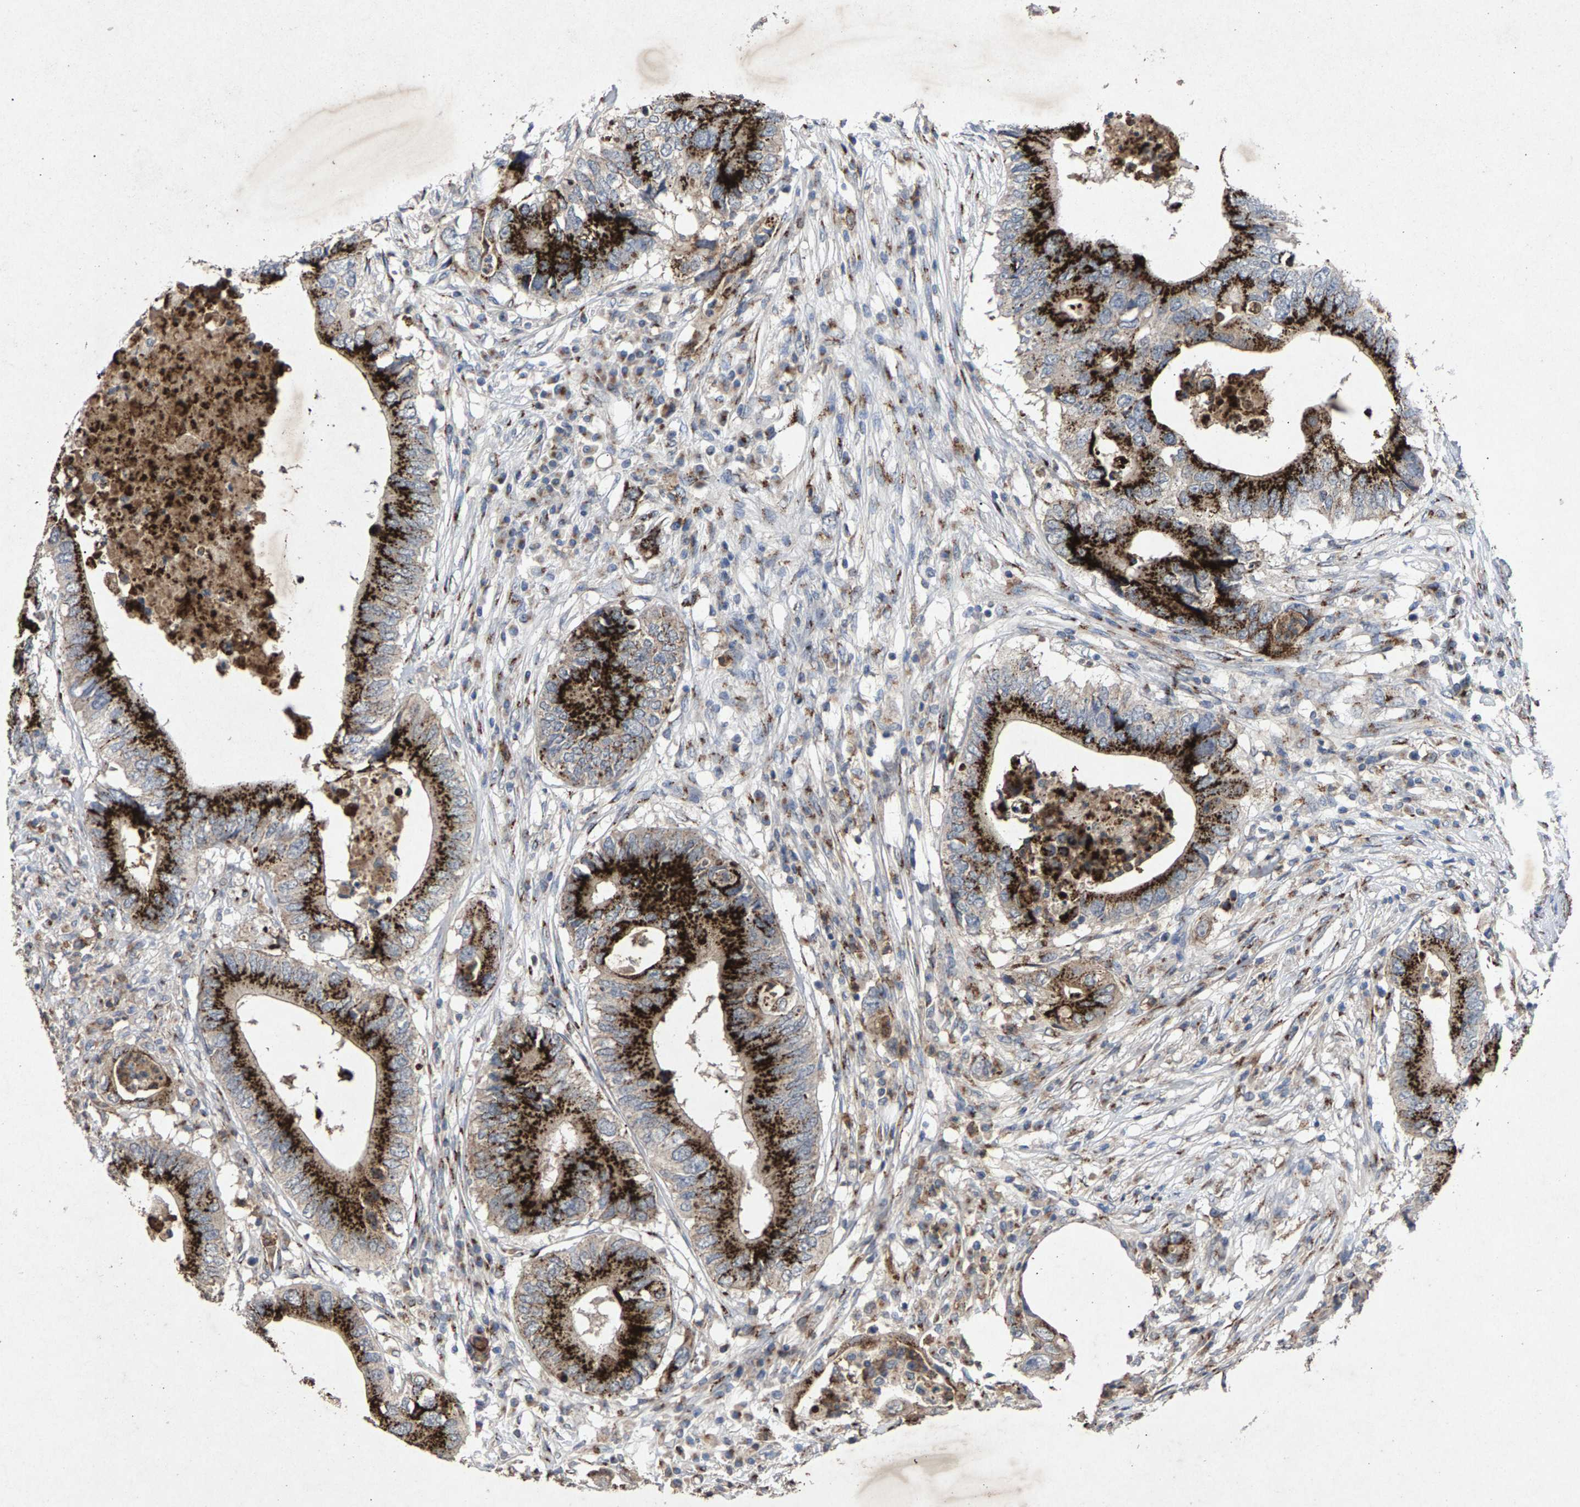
{"staining": {"intensity": "strong", "quantity": ">75%", "location": "cytoplasmic/membranous"}, "tissue": "colorectal cancer", "cell_type": "Tumor cells", "image_type": "cancer", "snomed": [{"axis": "morphology", "description": "Adenocarcinoma, NOS"}, {"axis": "topography", "description": "Colon"}], "caption": "Protein expression by immunohistochemistry exhibits strong cytoplasmic/membranous positivity in approximately >75% of tumor cells in colorectal cancer (adenocarcinoma). The protein of interest is stained brown, and the nuclei are stained in blue (DAB IHC with brightfield microscopy, high magnification).", "gene": "MAN2A1", "patient": {"sex": "male", "age": 71}}